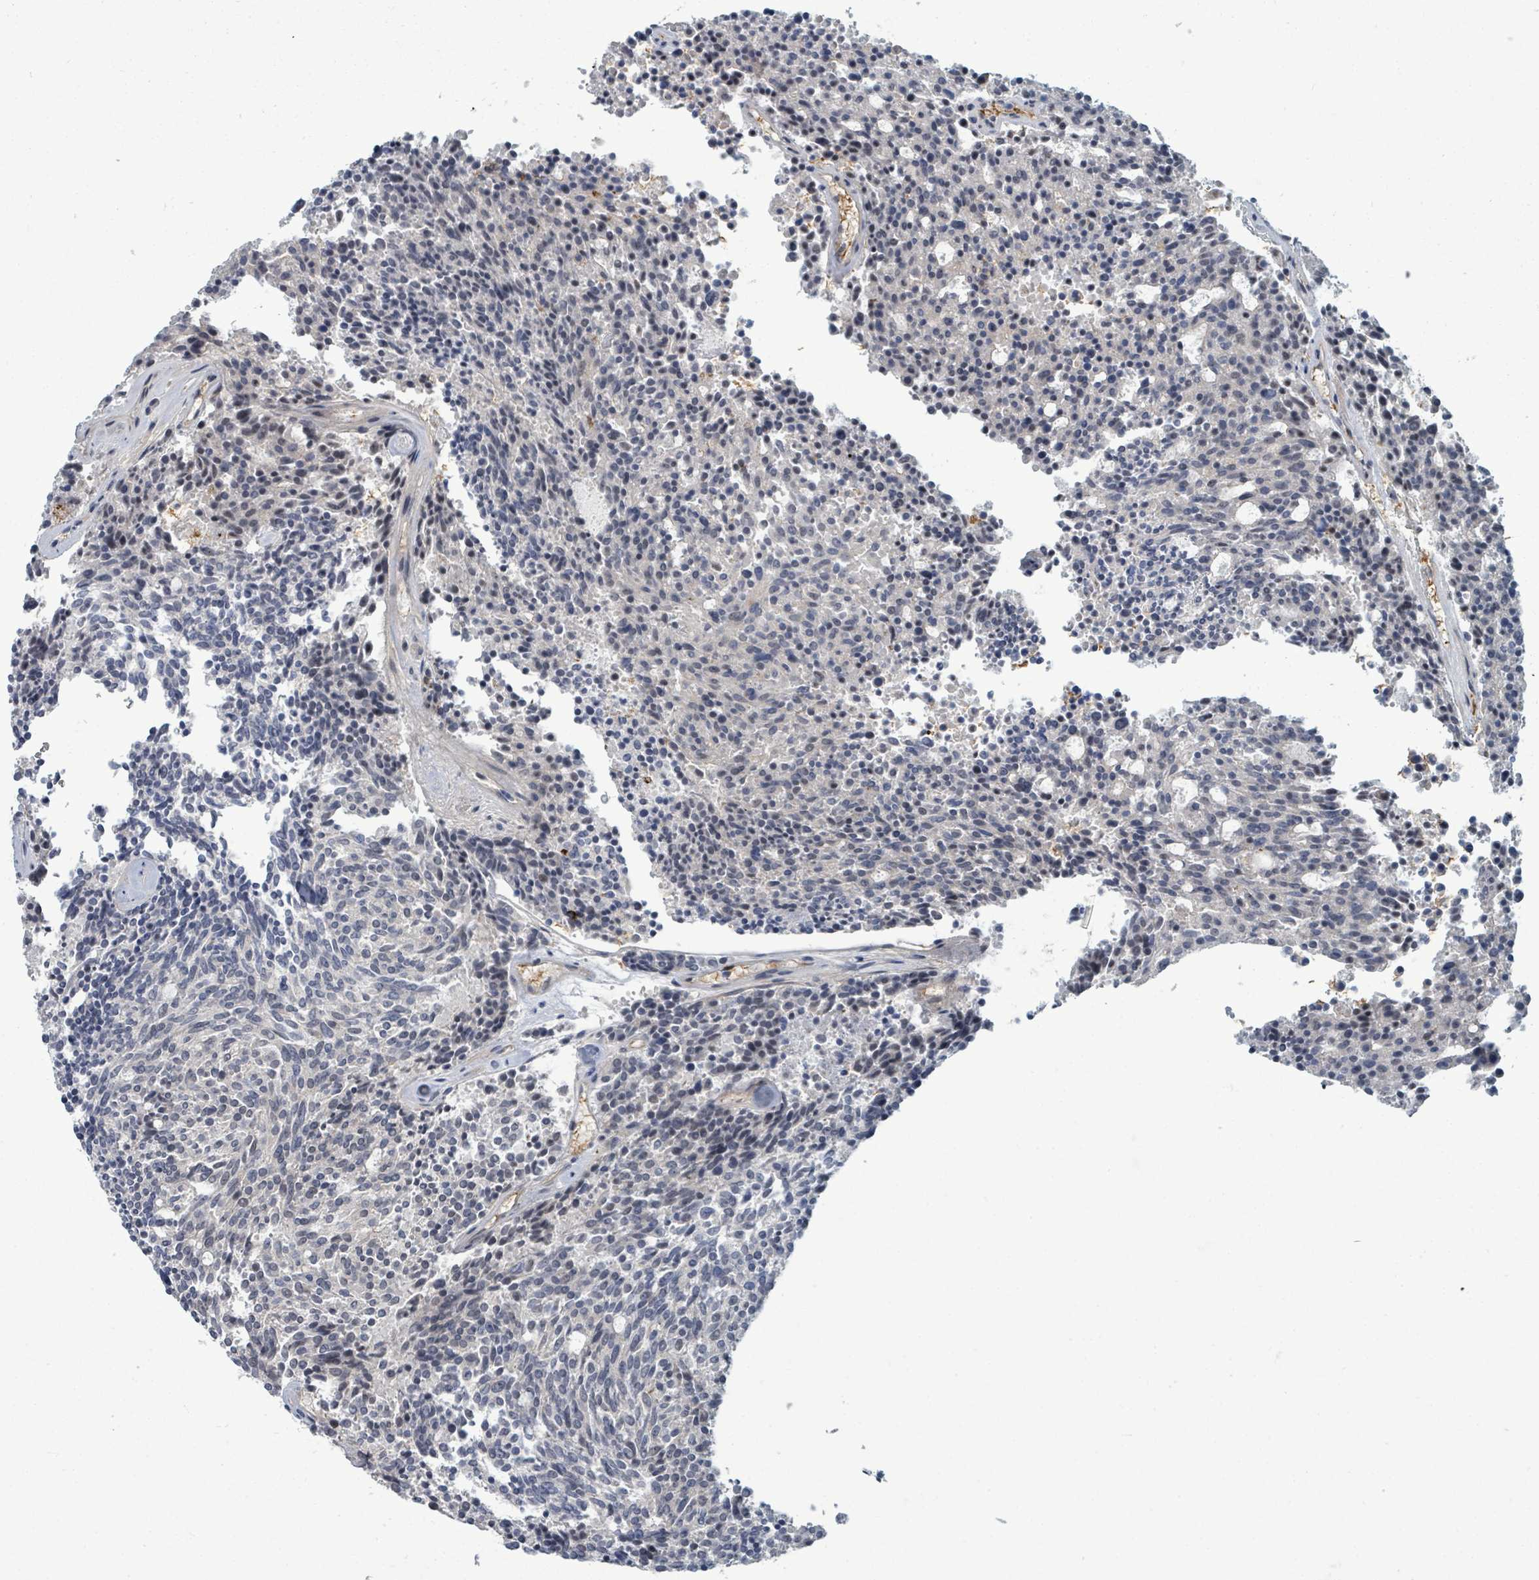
{"staining": {"intensity": "negative", "quantity": "none", "location": "none"}, "tissue": "carcinoid", "cell_type": "Tumor cells", "image_type": "cancer", "snomed": [{"axis": "morphology", "description": "Carcinoid, malignant, NOS"}, {"axis": "topography", "description": "Pancreas"}], "caption": "Immunohistochemistry micrograph of neoplastic tissue: carcinoid stained with DAB (3,3'-diaminobenzidine) shows no significant protein positivity in tumor cells.", "gene": "TRDMT1", "patient": {"sex": "female", "age": 54}}